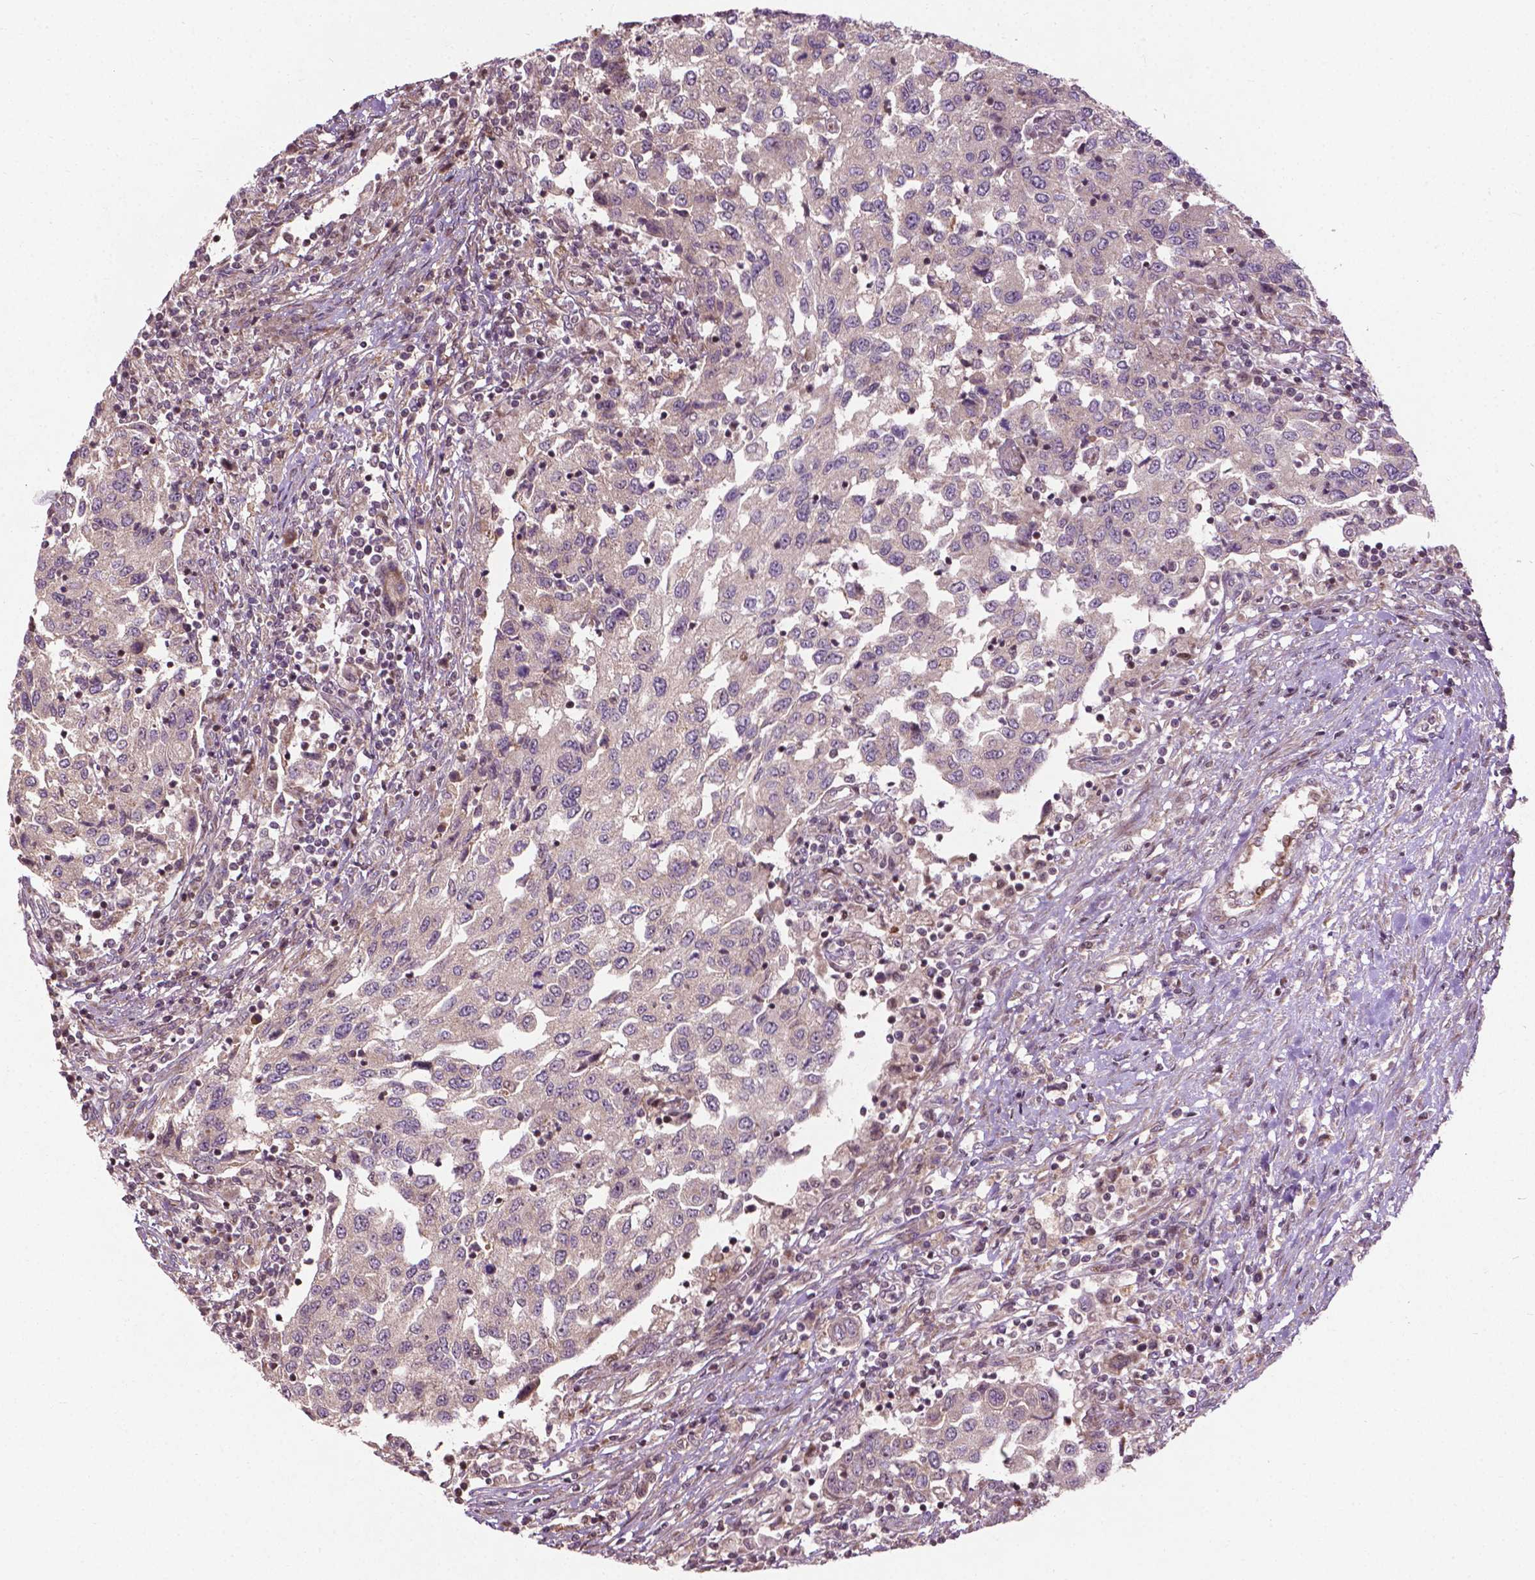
{"staining": {"intensity": "negative", "quantity": "none", "location": "none"}, "tissue": "urothelial cancer", "cell_type": "Tumor cells", "image_type": "cancer", "snomed": [{"axis": "morphology", "description": "Urothelial carcinoma, High grade"}, {"axis": "topography", "description": "Urinary bladder"}], "caption": "A histopathology image of human high-grade urothelial carcinoma is negative for staining in tumor cells.", "gene": "B3GALNT2", "patient": {"sex": "female", "age": 78}}